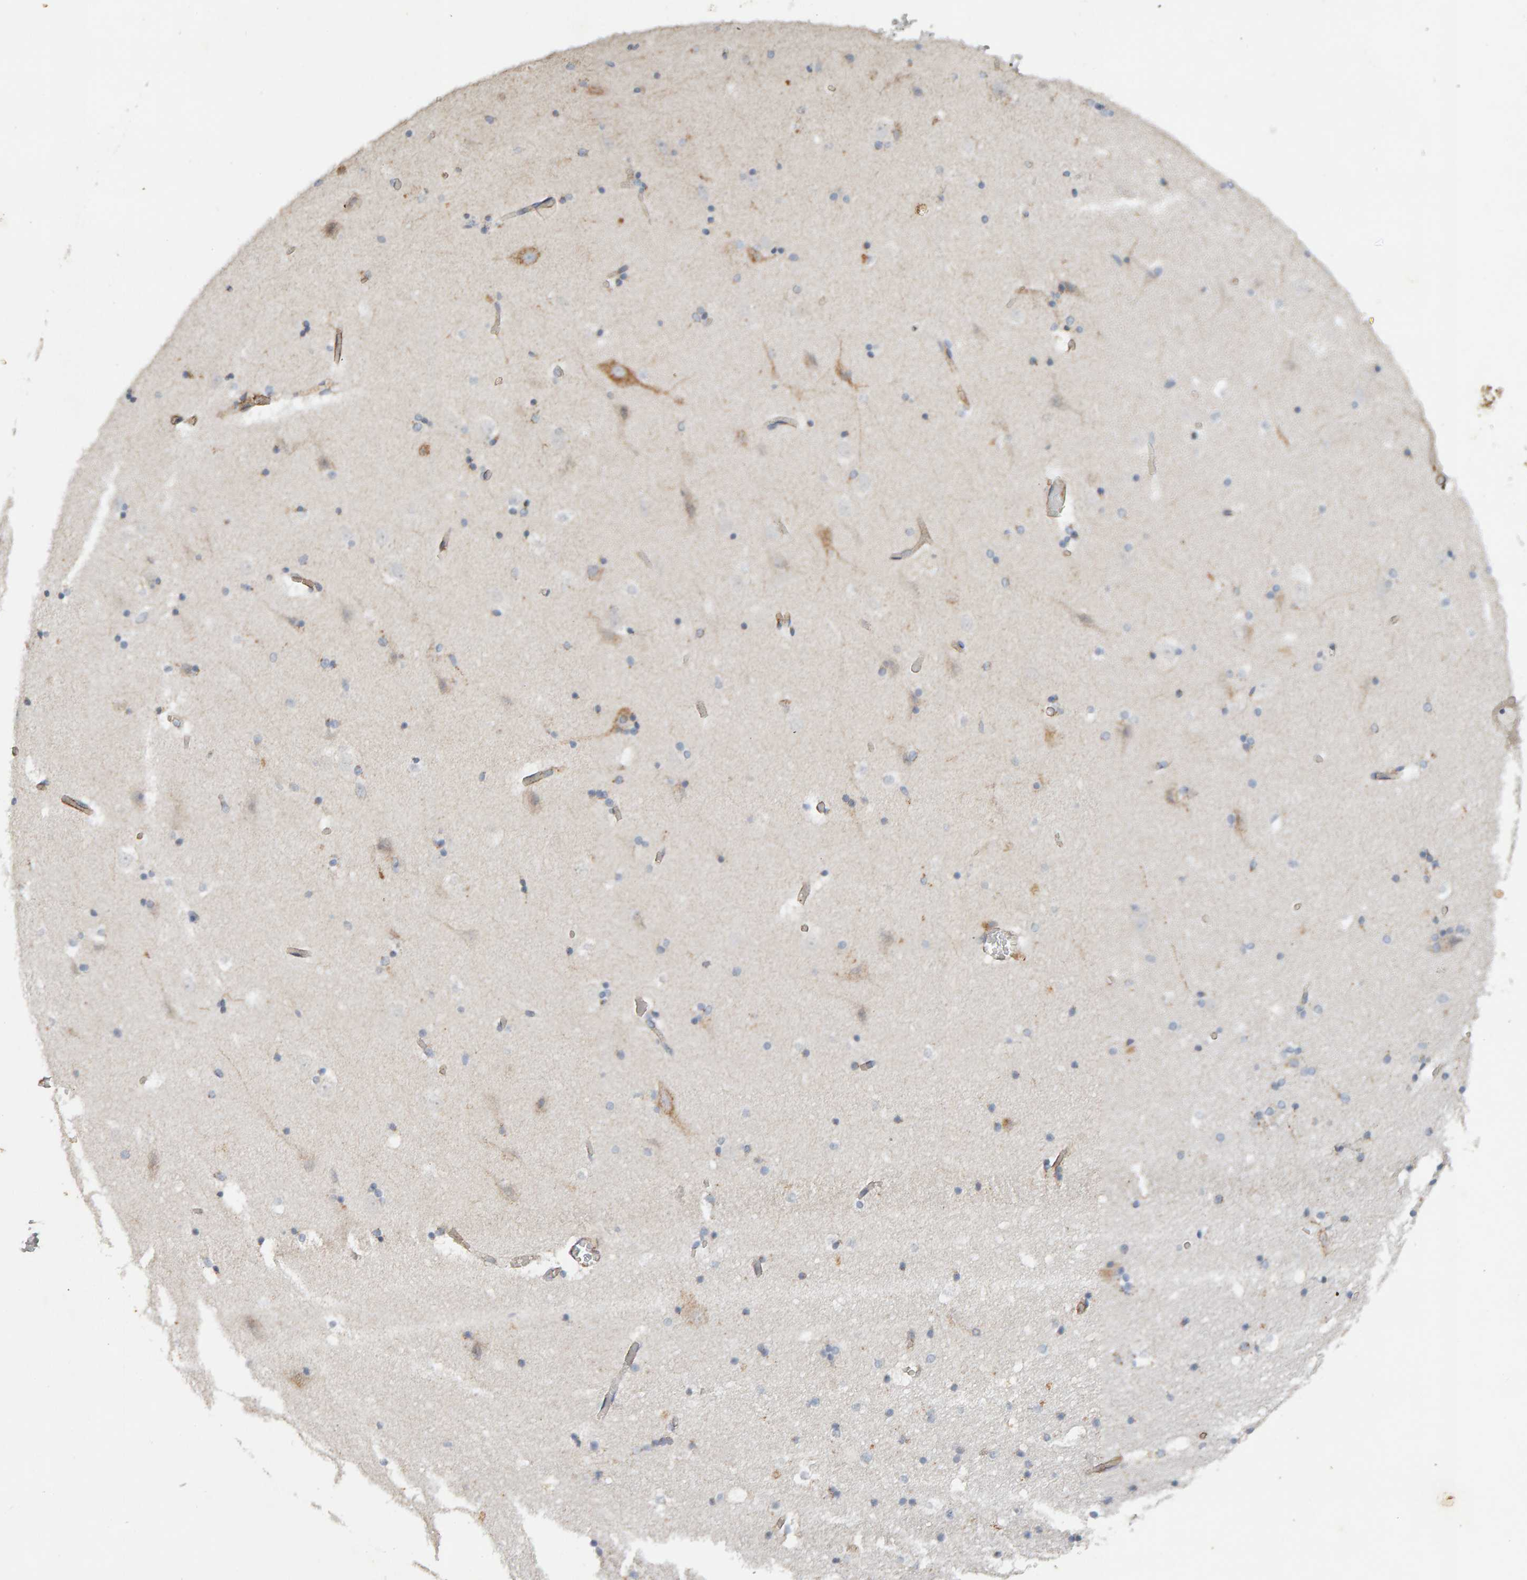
{"staining": {"intensity": "weak", "quantity": "<25%", "location": "cytoplasmic/membranous"}, "tissue": "hippocampus", "cell_type": "Glial cells", "image_type": "normal", "snomed": [{"axis": "morphology", "description": "Normal tissue, NOS"}, {"axis": "topography", "description": "Hippocampus"}], "caption": "Immunohistochemistry (IHC) image of normal human hippocampus stained for a protein (brown), which displays no expression in glial cells. (DAB (3,3'-diaminobenzidine) immunohistochemistry with hematoxylin counter stain).", "gene": "PTPRM", "patient": {"sex": "male", "age": 45}}